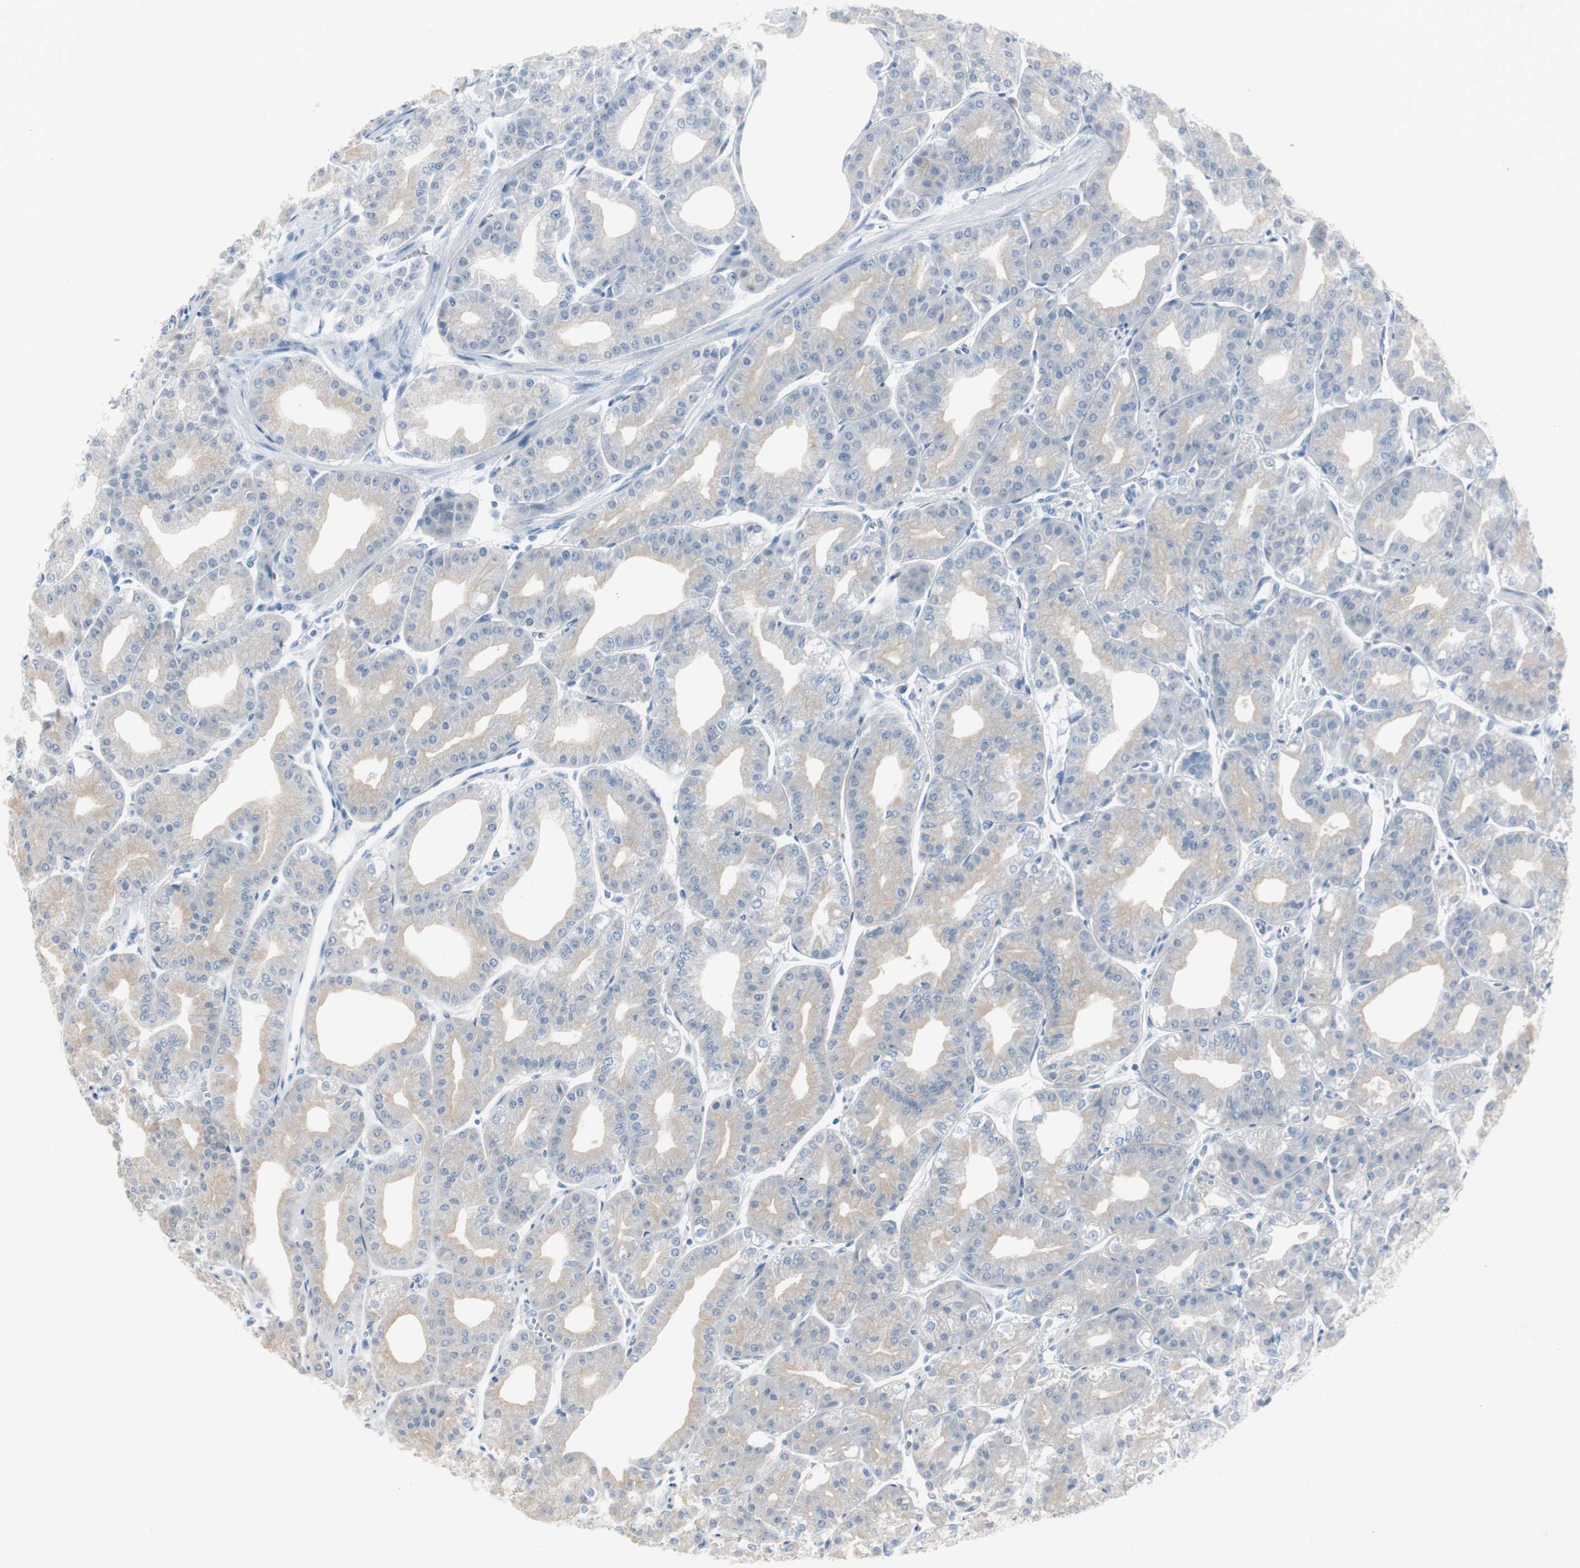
{"staining": {"intensity": "weak", "quantity": "25%-75%", "location": "cytoplasmic/membranous"}, "tissue": "stomach", "cell_type": "Glandular cells", "image_type": "normal", "snomed": [{"axis": "morphology", "description": "Normal tissue, NOS"}, {"axis": "topography", "description": "Stomach, lower"}], "caption": "Glandular cells display low levels of weak cytoplasmic/membranous expression in approximately 25%-75% of cells in normal human stomach.", "gene": "S100A7A", "patient": {"sex": "male", "age": 71}}